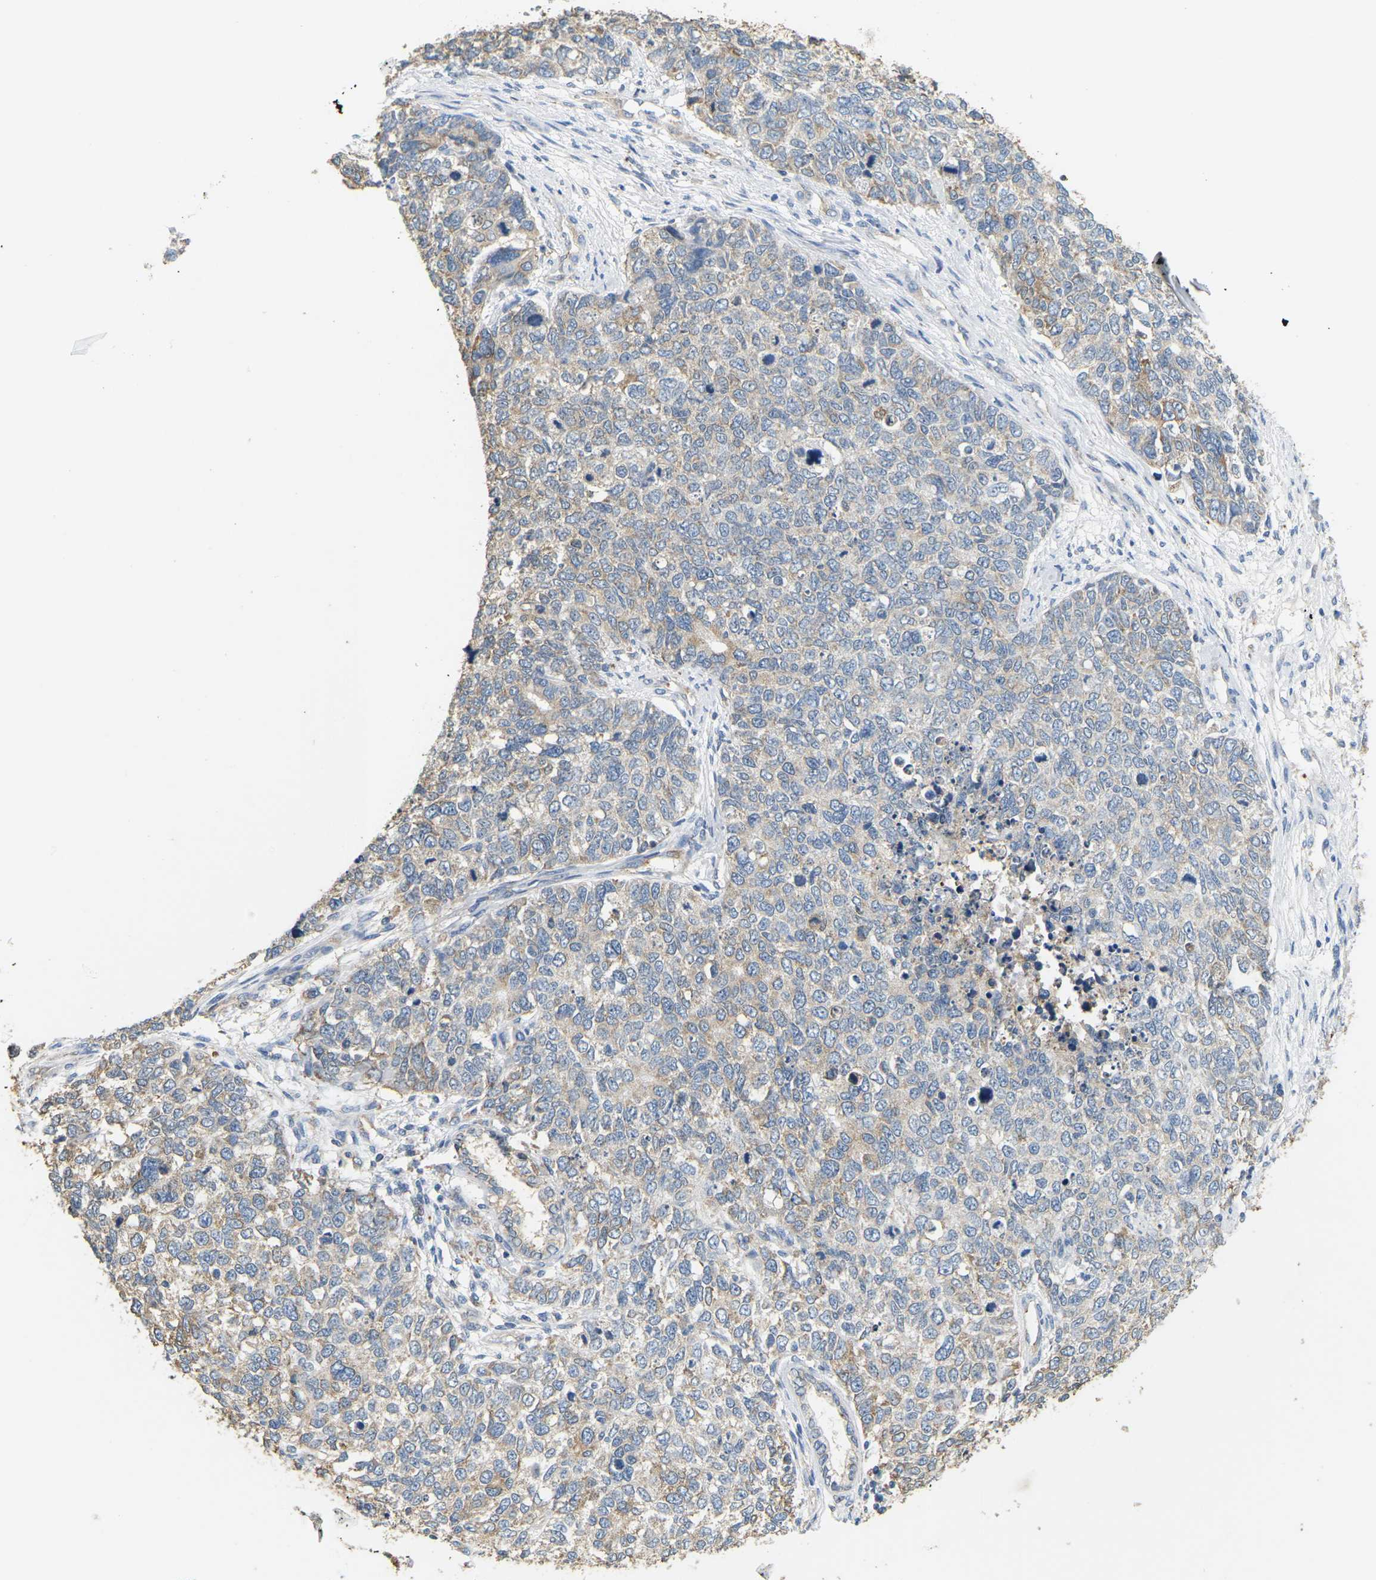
{"staining": {"intensity": "weak", "quantity": "25%-75%", "location": "cytoplasmic/membranous"}, "tissue": "cervical cancer", "cell_type": "Tumor cells", "image_type": "cancer", "snomed": [{"axis": "morphology", "description": "Squamous cell carcinoma, NOS"}, {"axis": "topography", "description": "Cervix"}], "caption": "This is an image of IHC staining of squamous cell carcinoma (cervical), which shows weak expression in the cytoplasmic/membranous of tumor cells.", "gene": "ADM", "patient": {"sex": "female", "age": 63}}